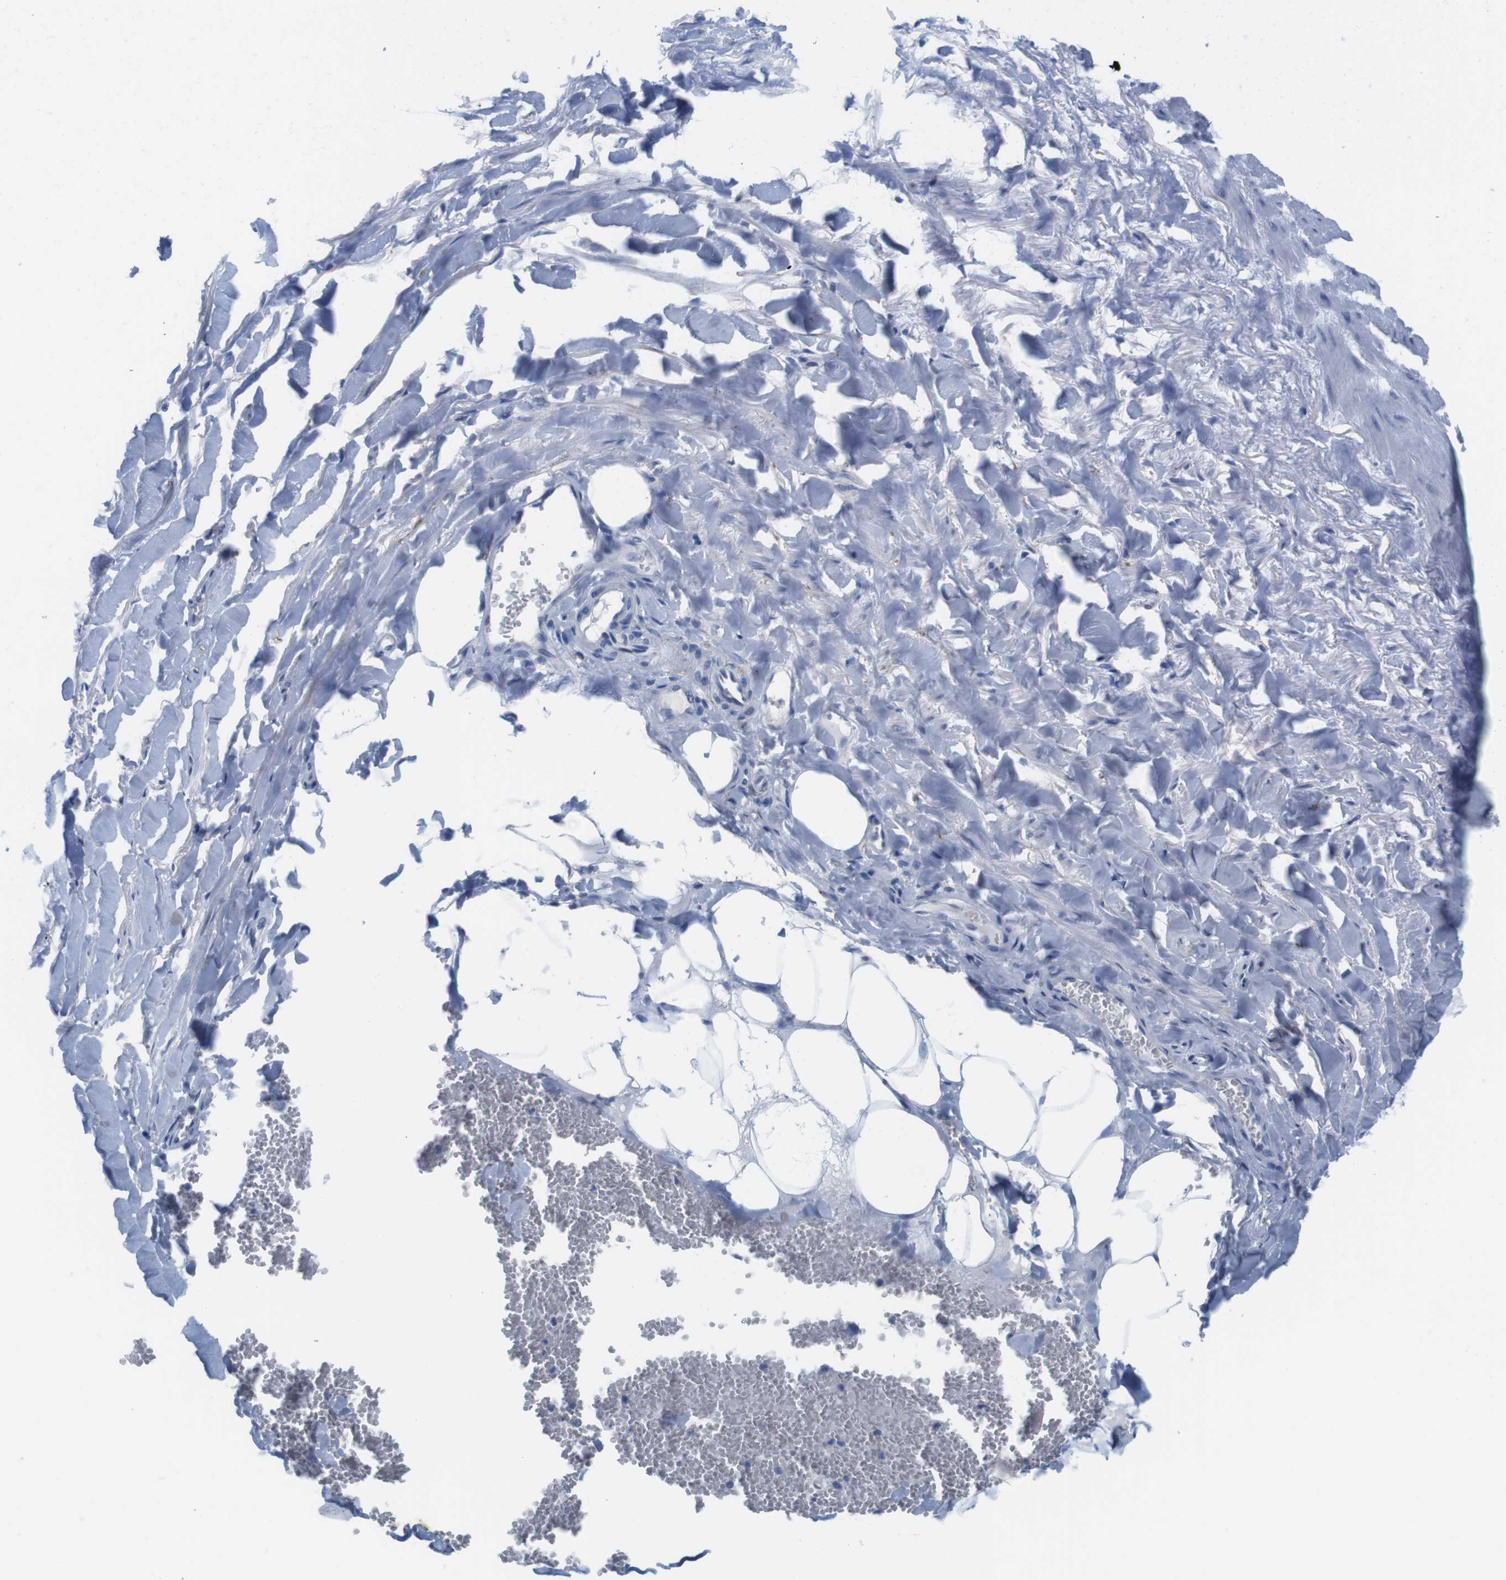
{"staining": {"intensity": "negative", "quantity": "none", "location": "none"}, "tissue": "adipose tissue", "cell_type": "Adipocytes", "image_type": "normal", "snomed": [{"axis": "morphology", "description": "Normal tissue, NOS"}, {"axis": "topography", "description": "Adipose tissue"}, {"axis": "topography", "description": "Peripheral nerve tissue"}], "caption": "Immunohistochemistry photomicrograph of normal adipose tissue: human adipose tissue stained with DAB demonstrates no significant protein positivity in adipocytes.", "gene": "MAP6", "patient": {"sex": "male", "age": 52}}